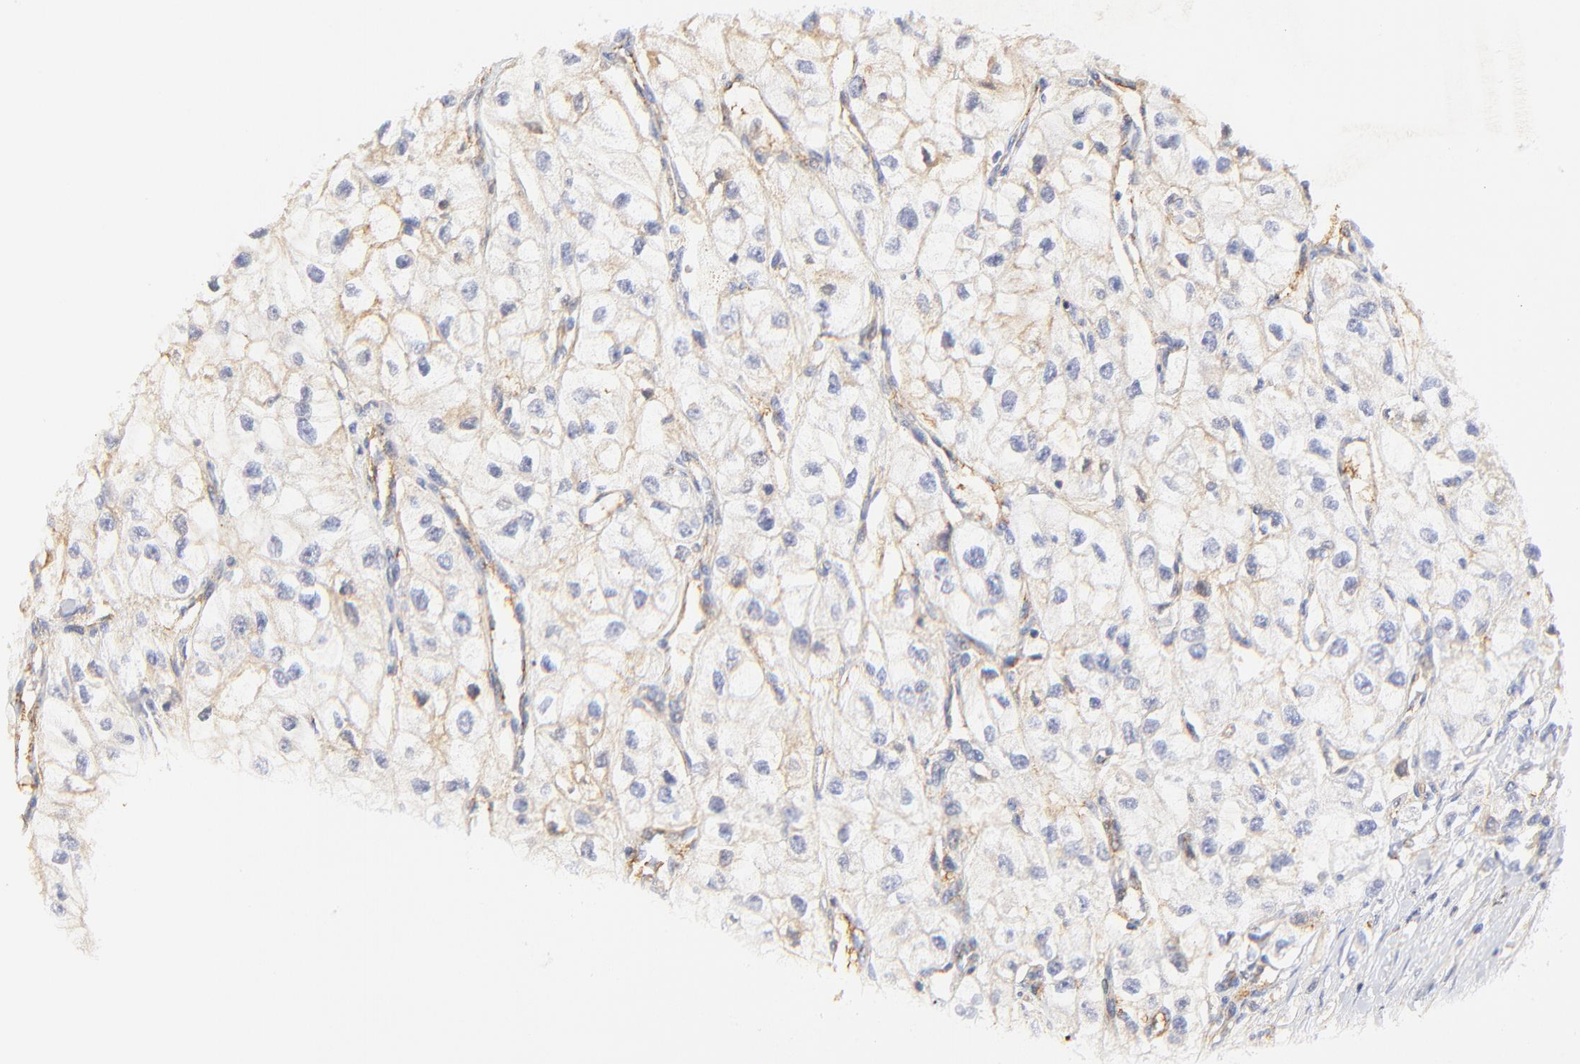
{"staining": {"intensity": "weak", "quantity": ">75%", "location": "cytoplasmic/membranous"}, "tissue": "renal cancer", "cell_type": "Tumor cells", "image_type": "cancer", "snomed": [{"axis": "morphology", "description": "Adenocarcinoma, NOS"}, {"axis": "topography", "description": "Kidney"}], "caption": "Immunohistochemistry (IHC) (DAB (3,3'-diaminobenzidine)) staining of adenocarcinoma (renal) exhibits weak cytoplasmic/membranous protein expression in approximately >75% of tumor cells. The protein is shown in brown color, while the nuclei are stained blue.", "gene": "MDGA2", "patient": {"sex": "male", "age": 57}}